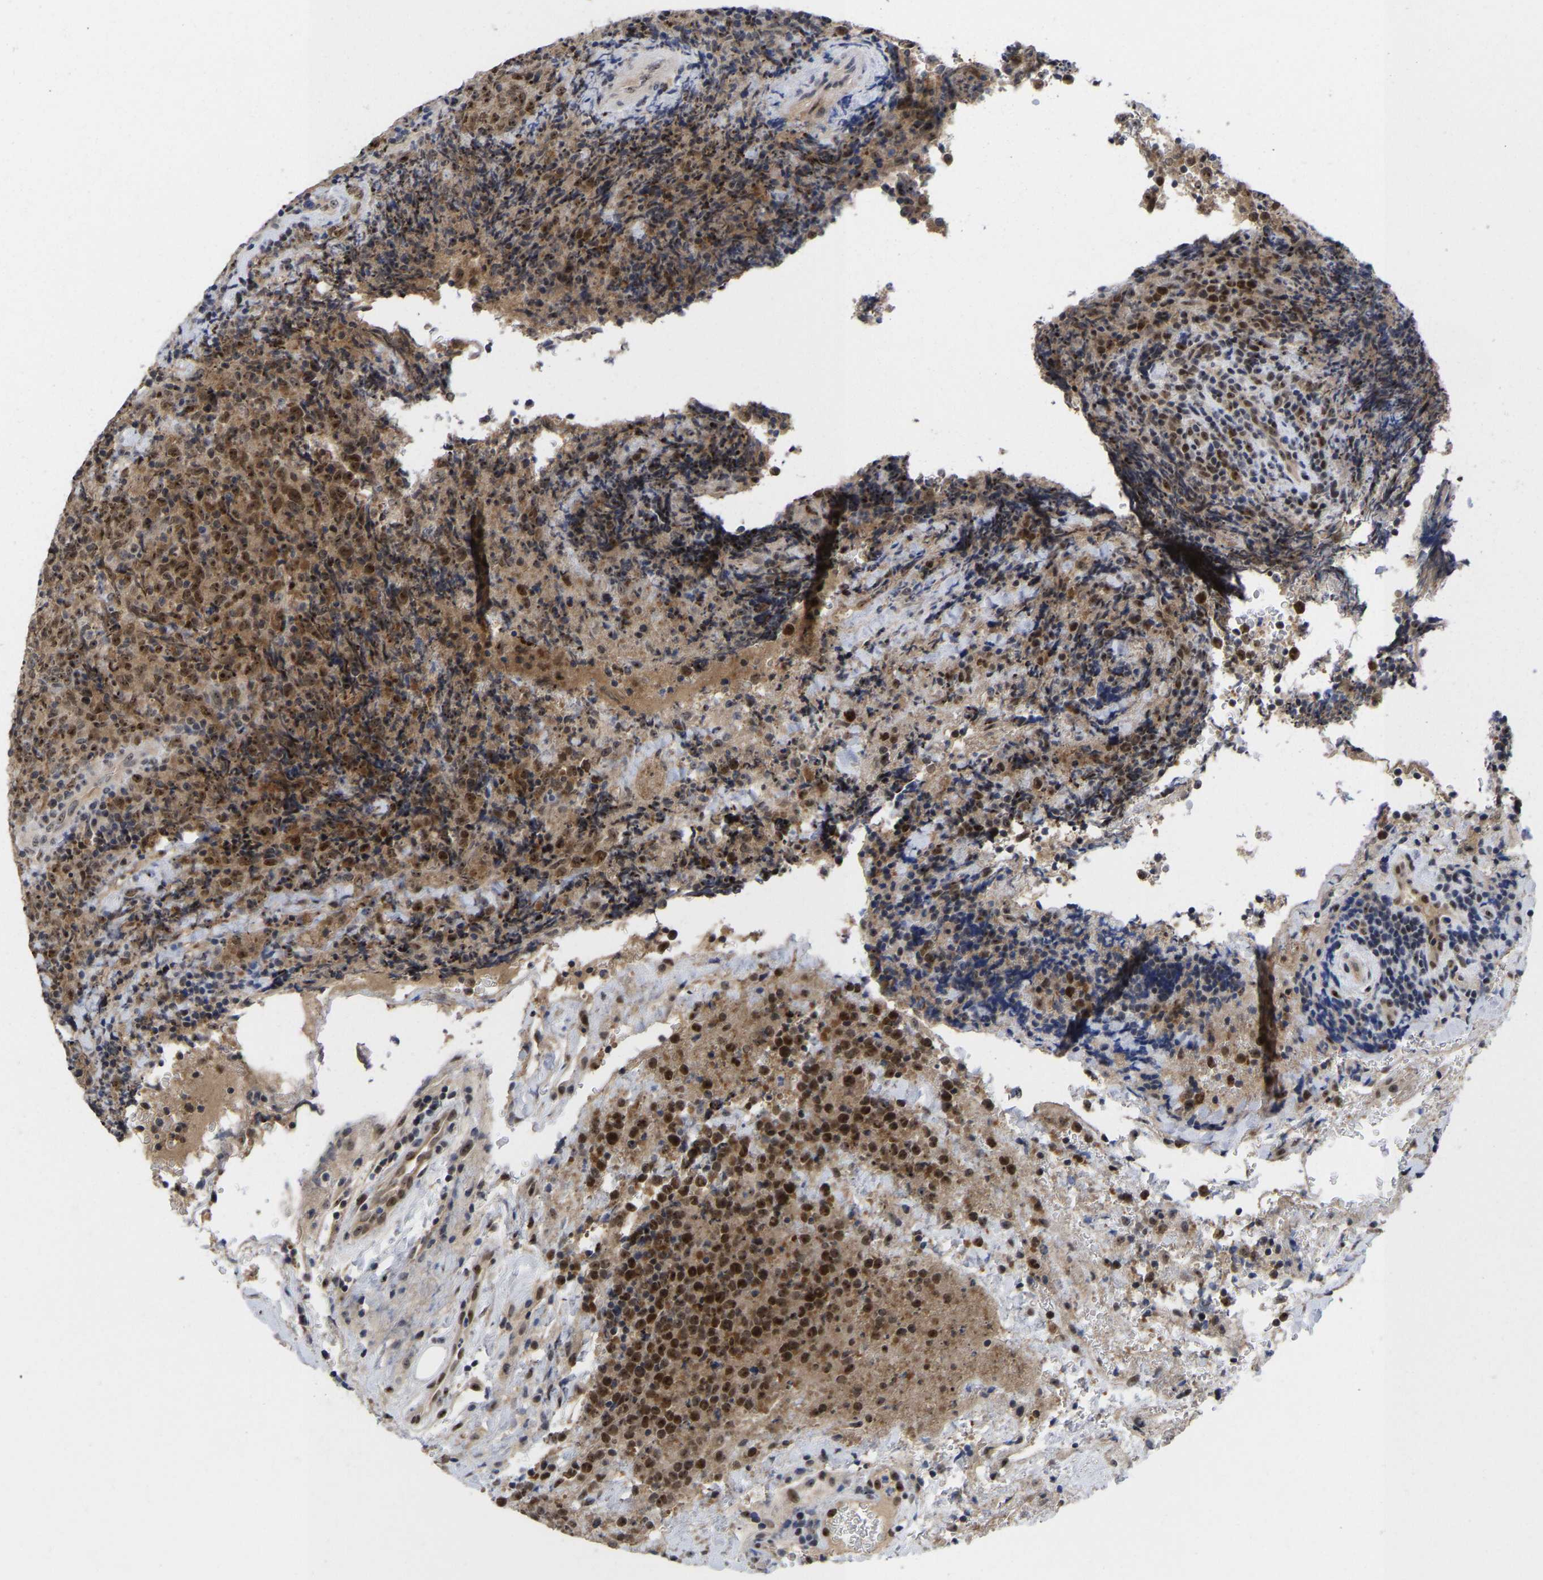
{"staining": {"intensity": "moderate", "quantity": ">75%", "location": "cytoplasmic/membranous,nuclear"}, "tissue": "lymphoma", "cell_type": "Tumor cells", "image_type": "cancer", "snomed": [{"axis": "morphology", "description": "Malignant lymphoma, non-Hodgkin's type, High grade"}, {"axis": "topography", "description": "Tonsil"}], "caption": "Protein expression analysis of lymphoma exhibits moderate cytoplasmic/membranous and nuclear staining in about >75% of tumor cells.", "gene": "NLE1", "patient": {"sex": "female", "age": 36}}